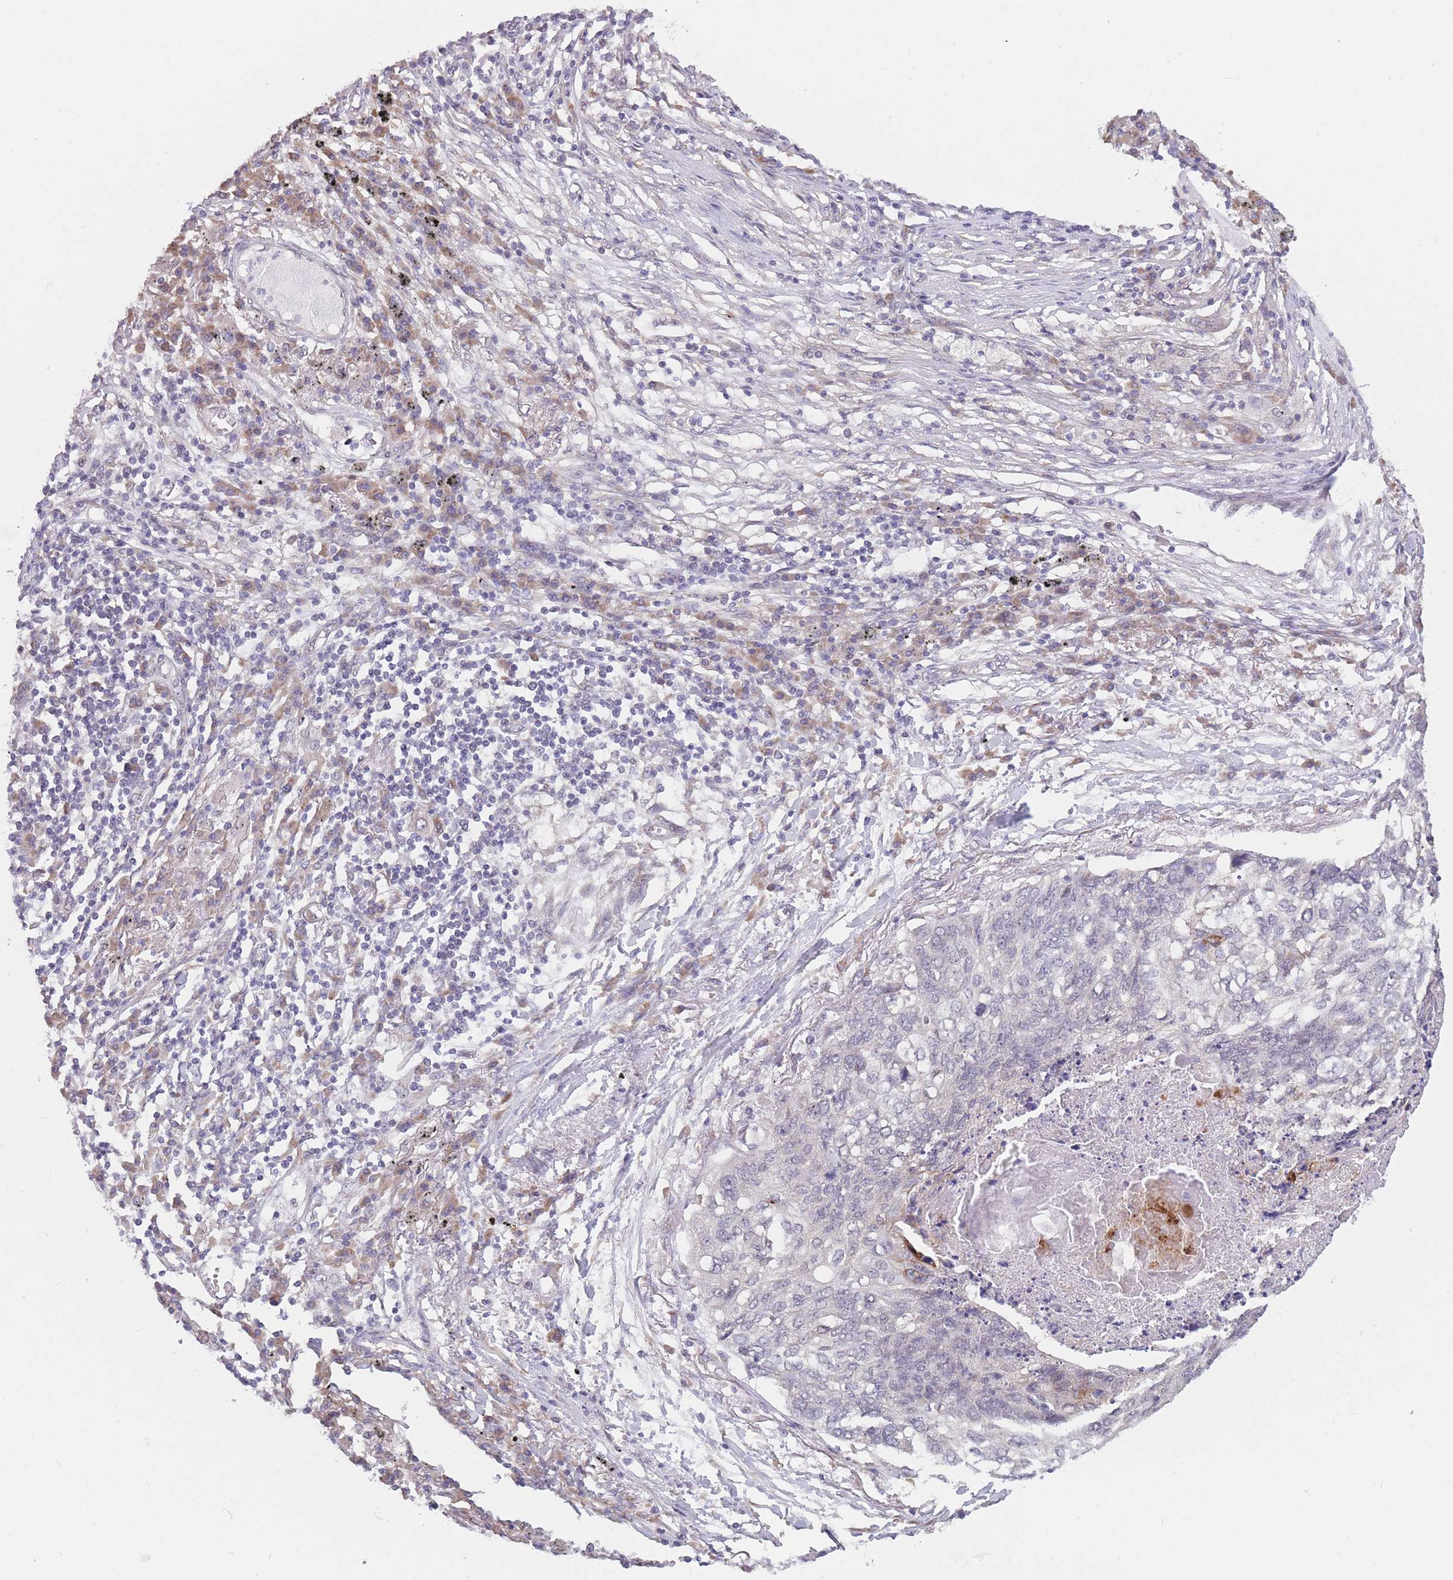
{"staining": {"intensity": "negative", "quantity": "none", "location": "none"}, "tissue": "lung cancer", "cell_type": "Tumor cells", "image_type": "cancer", "snomed": [{"axis": "morphology", "description": "Squamous cell carcinoma, NOS"}, {"axis": "topography", "description": "Lung"}], "caption": "Image shows no protein expression in tumor cells of lung cancer tissue. (Stains: DAB (3,3'-diaminobenzidine) IHC with hematoxylin counter stain, Microscopy: brightfield microscopy at high magnification).", "gene": "COL27A1", "patient": {"sex": "female", "age": 63}}